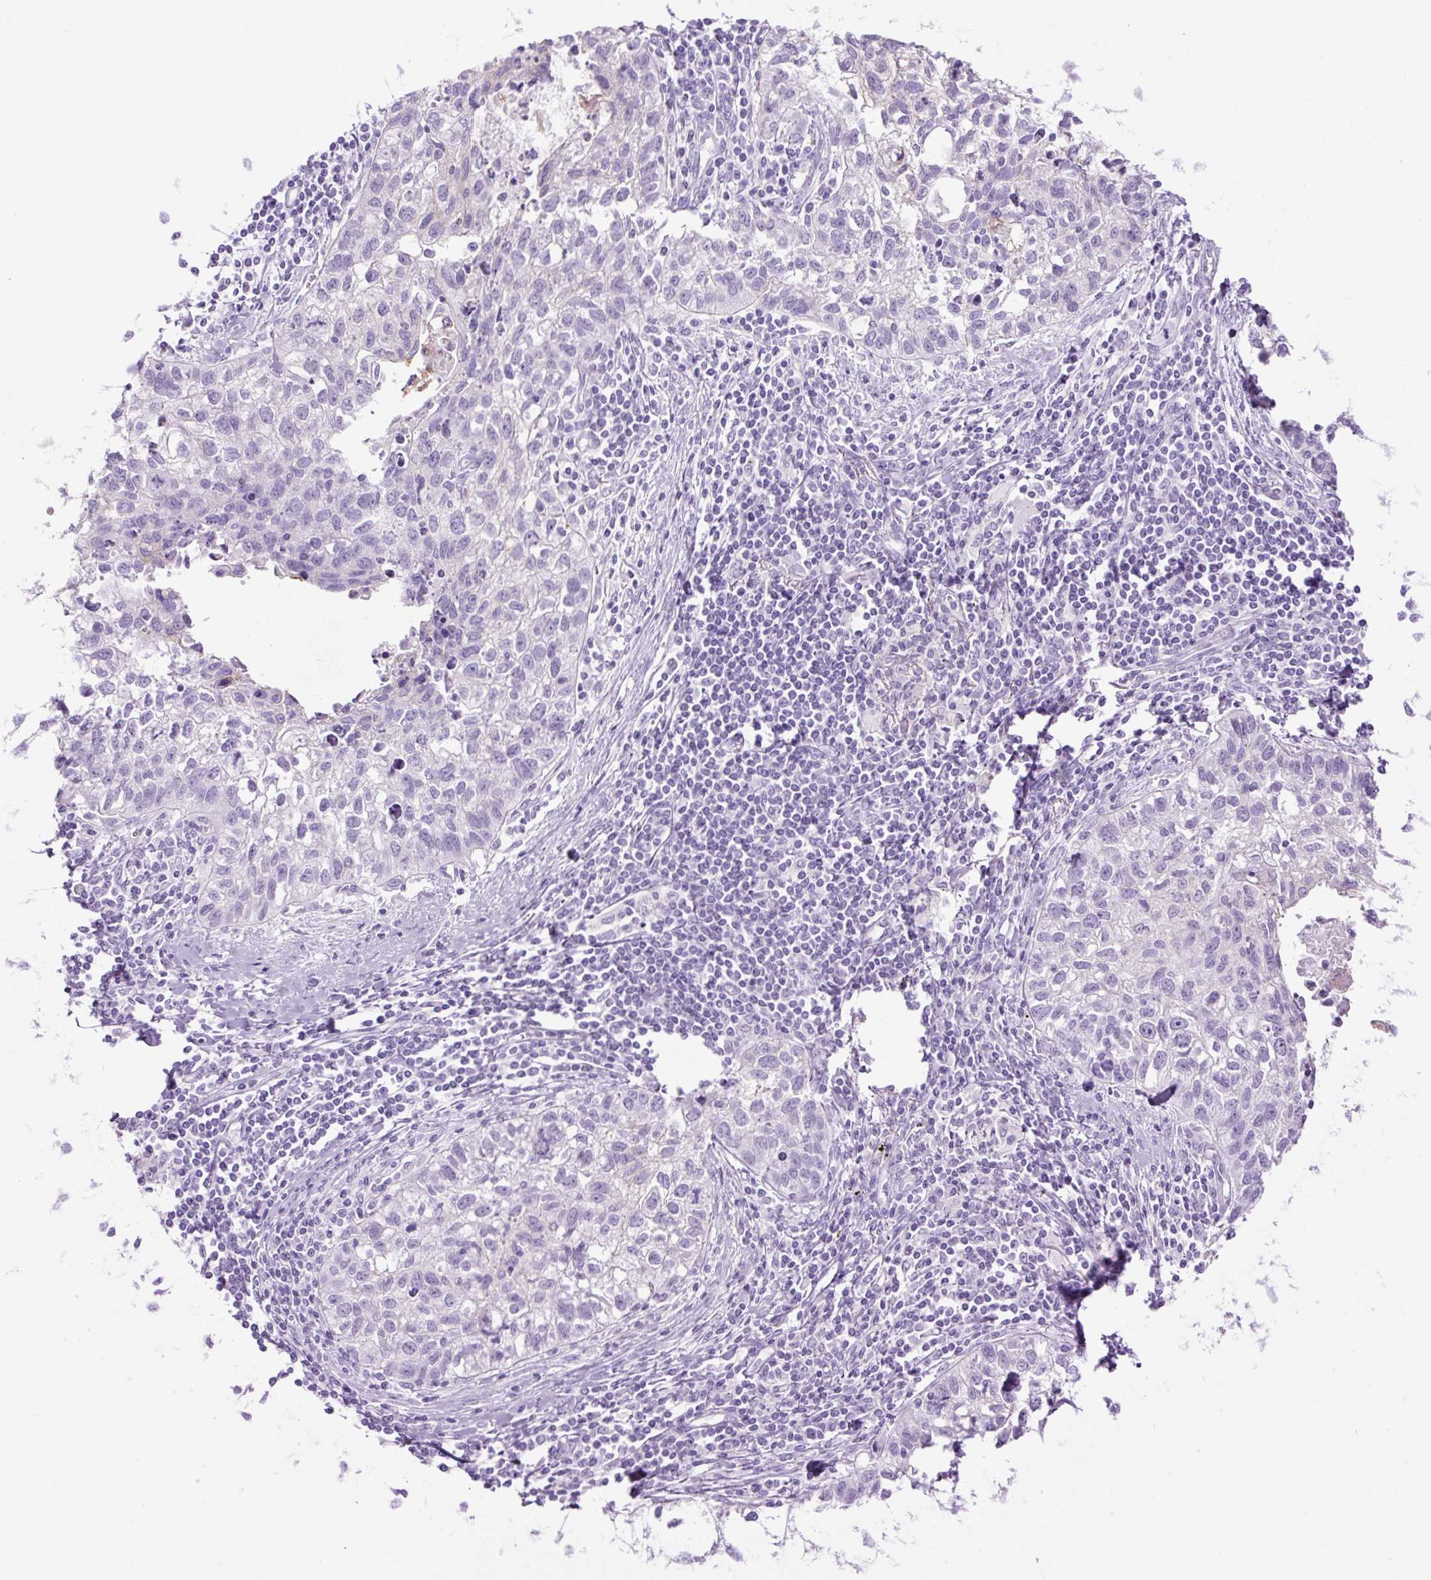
{"staining": {"intensity": "negative", "quantity": "none", "location": "none"}, "tissue": "lung cancer", "cell_type": "Tumor cells", "image_type": "cancer", "snomed": [{"axis": "morphology", "description": "Squamous cell carcinoma, NOS"}, {"axis": "topography", "description": "Lung"}], "caption": "This image is of lung cancer stained with immunohistochemistry (IHC) to label a protein in brown with the nuclei are counter-stained blue. There is no positivity in tumor cells.", "gene": "TFF2", "patient": {"sex": "male", "age": 74}}